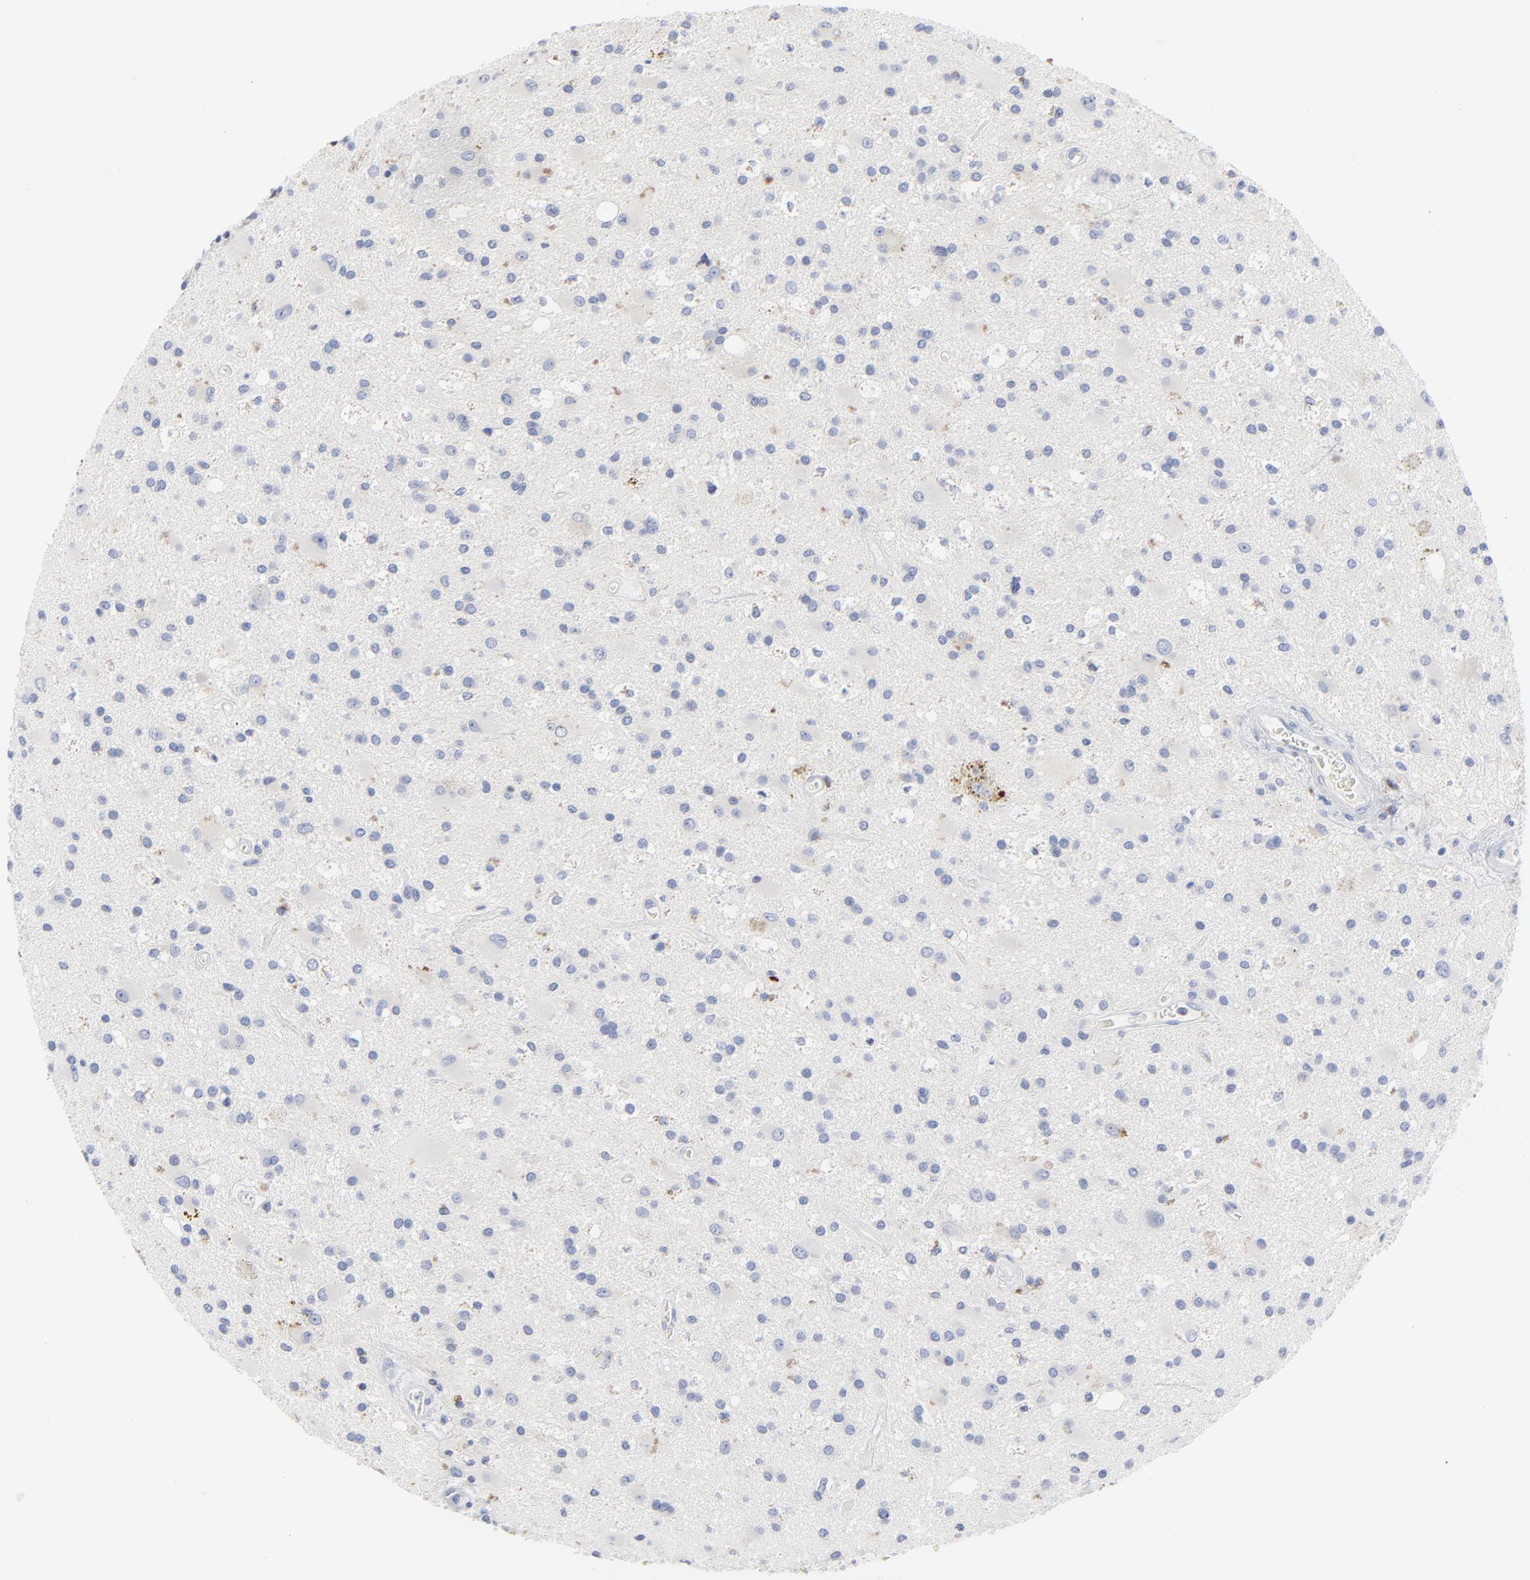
{"staining": {"intensity": "strong", "quantity": "<25%", "location": "cytoplasmic/membranous,nuclear"}, "tissue": "glioma", "cell_type": "Tumor cells", "image_type": "cancer", "snomed": [{"axis": "morphology", "description": "Glioma, malignant, Low grade"}, {"axis": "topography", "description": "Brain"}], "caption": "IHC of human glioma displays medium levels of strong cytoplasmic/membranous and nuclear staining in approximately <25% of tumor cells.", "gene": "CDK1", "patient": {"sex": "male", "age": 58}}